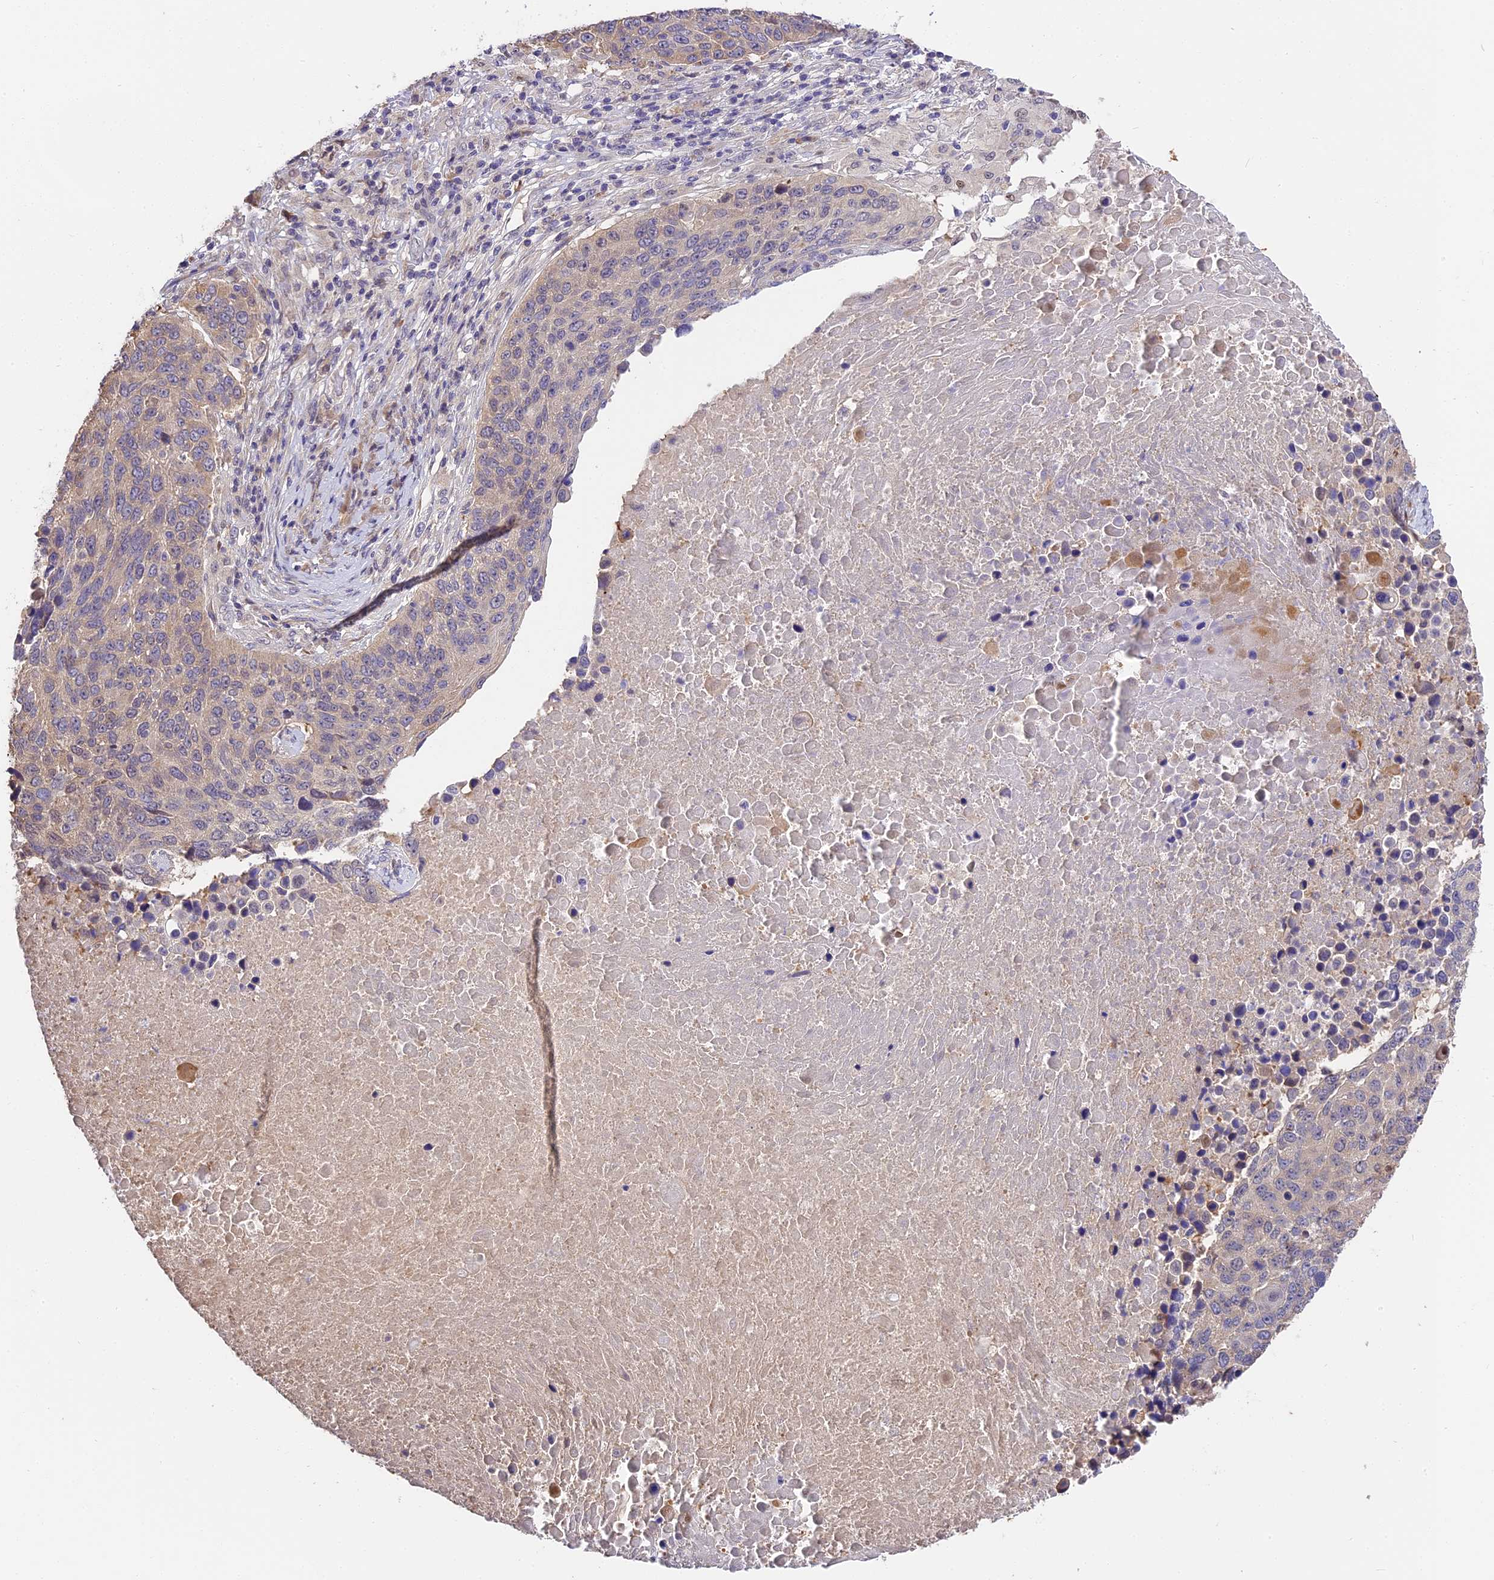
{"staining": {"intensity": "weak", "quantity": "25%-75%", "location": "cytoplasmic/membranous"}, "tissue": "lung cancer", "cell_type": "Tumor cells", "image_type": "cancer", "snomed": [{"axis": "morphology", "description": "Normal tissue, NOS"}, {"axis": "morphology", "description": "Squamous cell carcinoma, NOS"}, {"axis": "topography", "description": "Lymph node"}, {"axis": "topography", "description": "Lung"}], "caption": "The photomicrograph exhibits staining of lung cancer, revealing weak cytoplasmic/membranous protein staining (brown color) within tumor cells. The protein is shown in brown color, while the nuclei are stained blue.", "gene": "BSCL2", "patient": {"sex": "male", "age": 66}}